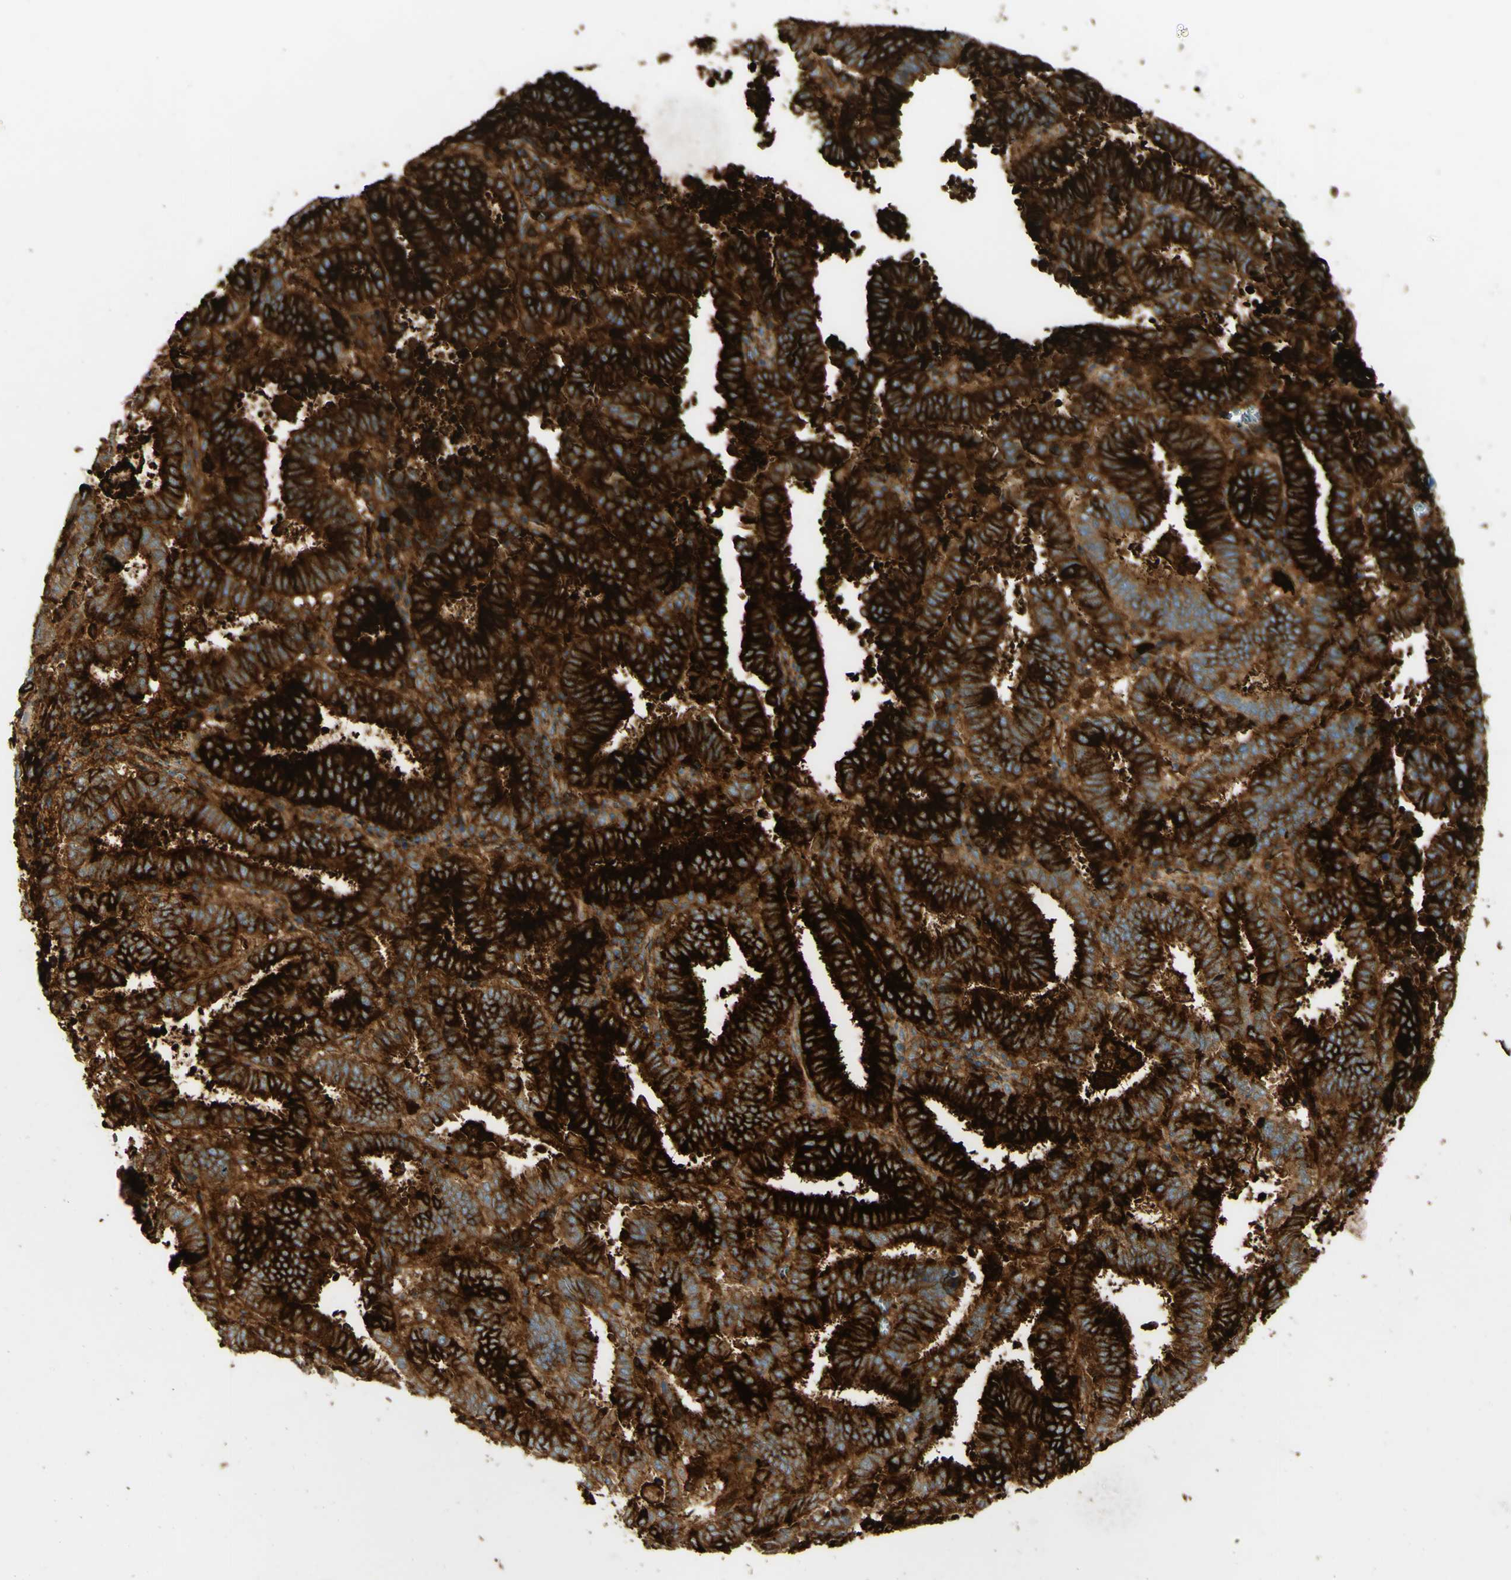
{"staining": {"intensity": "strong", "quantity": ">75%", "location": "cytoplasmic/membranous"}, "tissue": "endometrial cancer", "cell_type": "Tumor cells", "image_type": "cancer", "snomed": [{"axis": "morphology", "description": "Adenocarcinoma, NOS"}, {"axis": "topography", "description": "Uterus"}], "caption": "Tumor cells demonstrate high levels of strong cytoplasmic/membranous positivity in about >75% of cells in endometrial adenocarcinoma. (DAB (3,3'-diaminobenzidine) = brown stain, brightfield microscopy at high magnification).", "gene": "PIGR", "patient": {"sex": "female", "age": 83}}